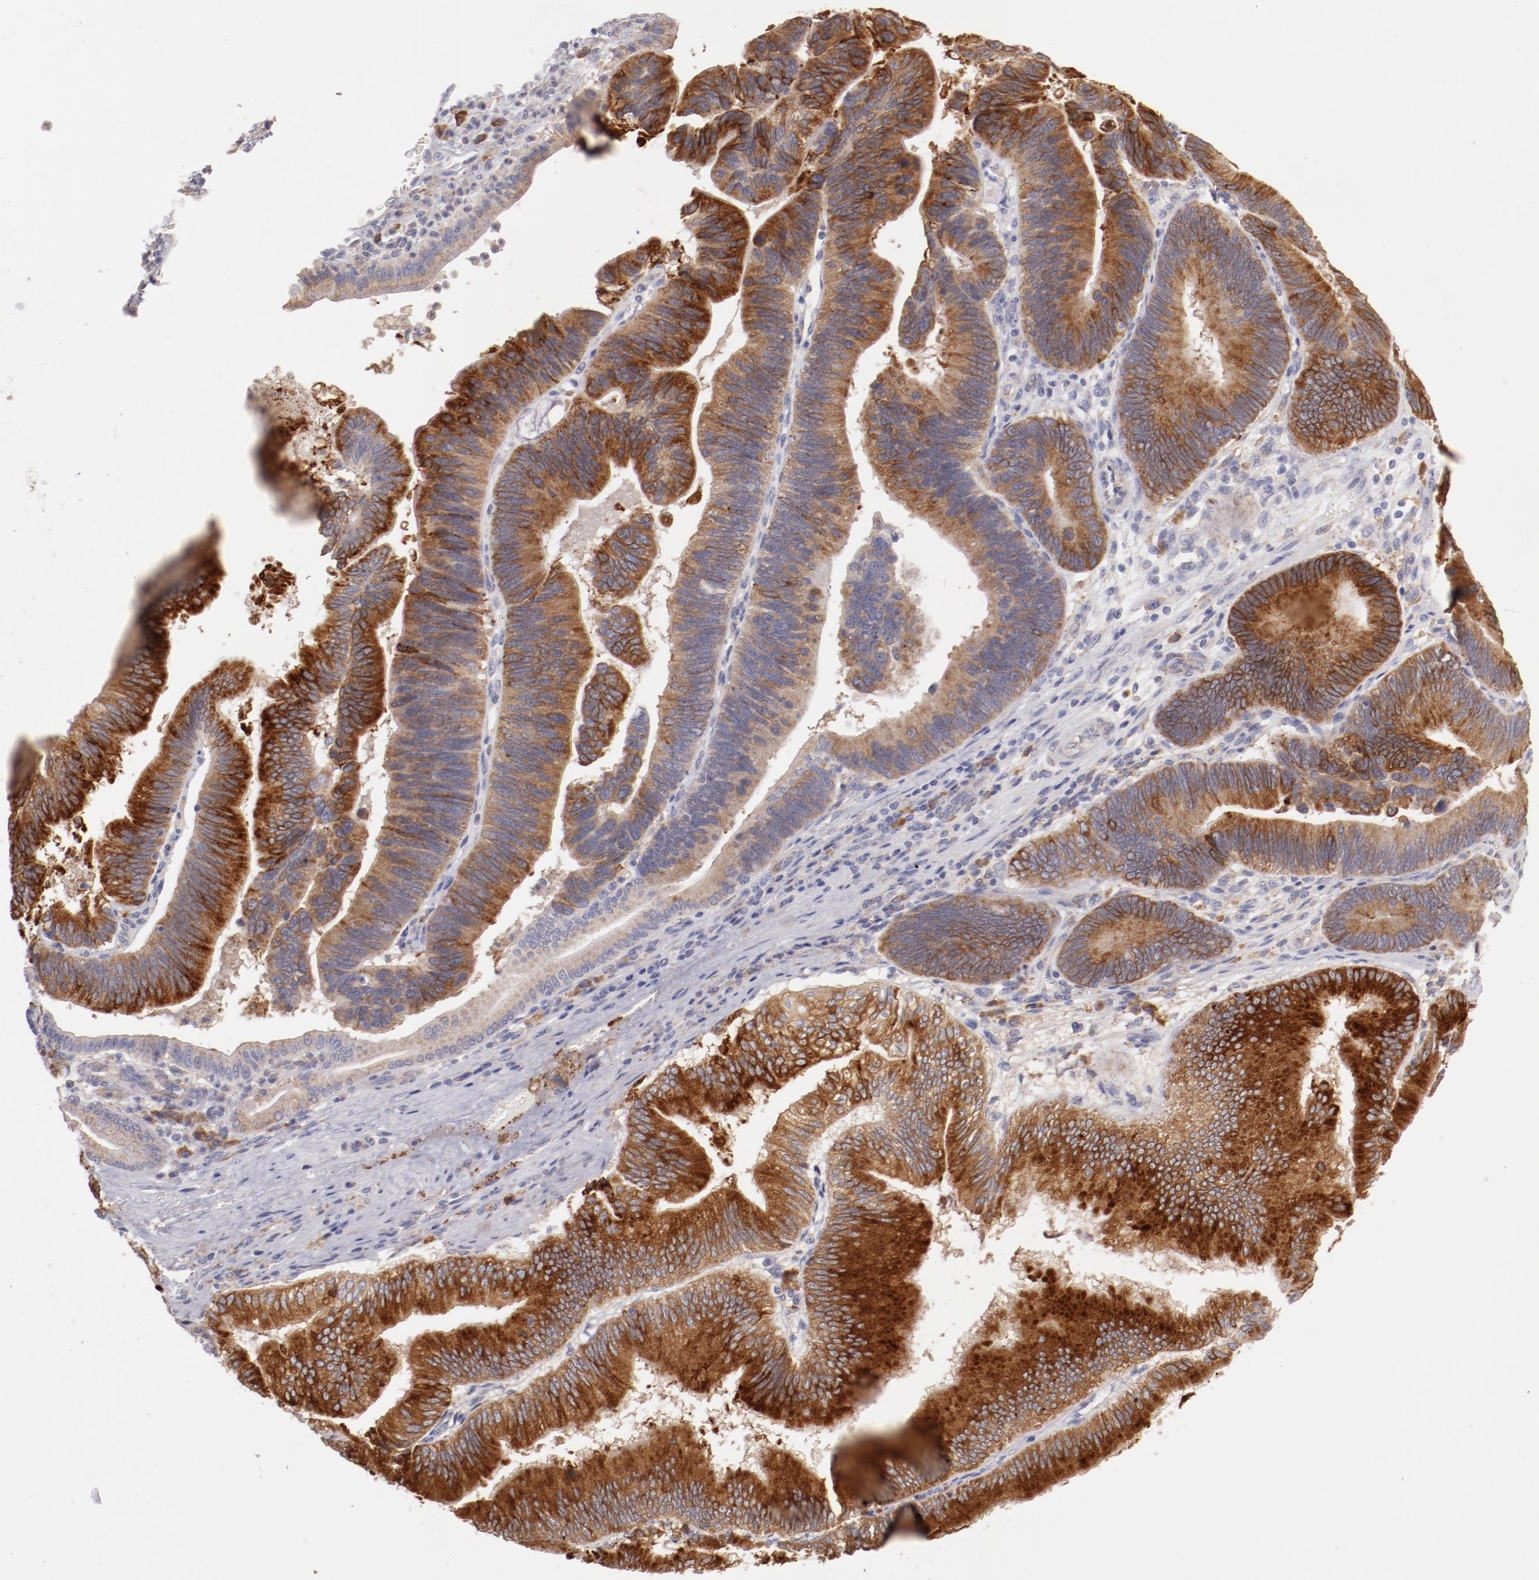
{"staining": {"intensity": "moderate", "quantity": ">75%", "location": "cytoplasmic/membranous"}, "tissue": "pancreatic cancer", "cell_type": "Tumor cells", "image_type": "cancer", "snomed": [{"axis": "morphology", "description": "Adenocarcinoma, NOS"}, {"axis": "topography", "description": "Pancreas"}], "caption": "IHC histopathology image of neoplastic tissue: adenocarcinoma (pancreatic) stained using IHC shows medium levels of moderate protein expression localized specifically in the cytoplasmic/membranous of tumor cells, appearing as a cytoplasmic/membranous brown color.", "gene": "ENTPD5", "patient": {"sex": "male", "age": 82}}